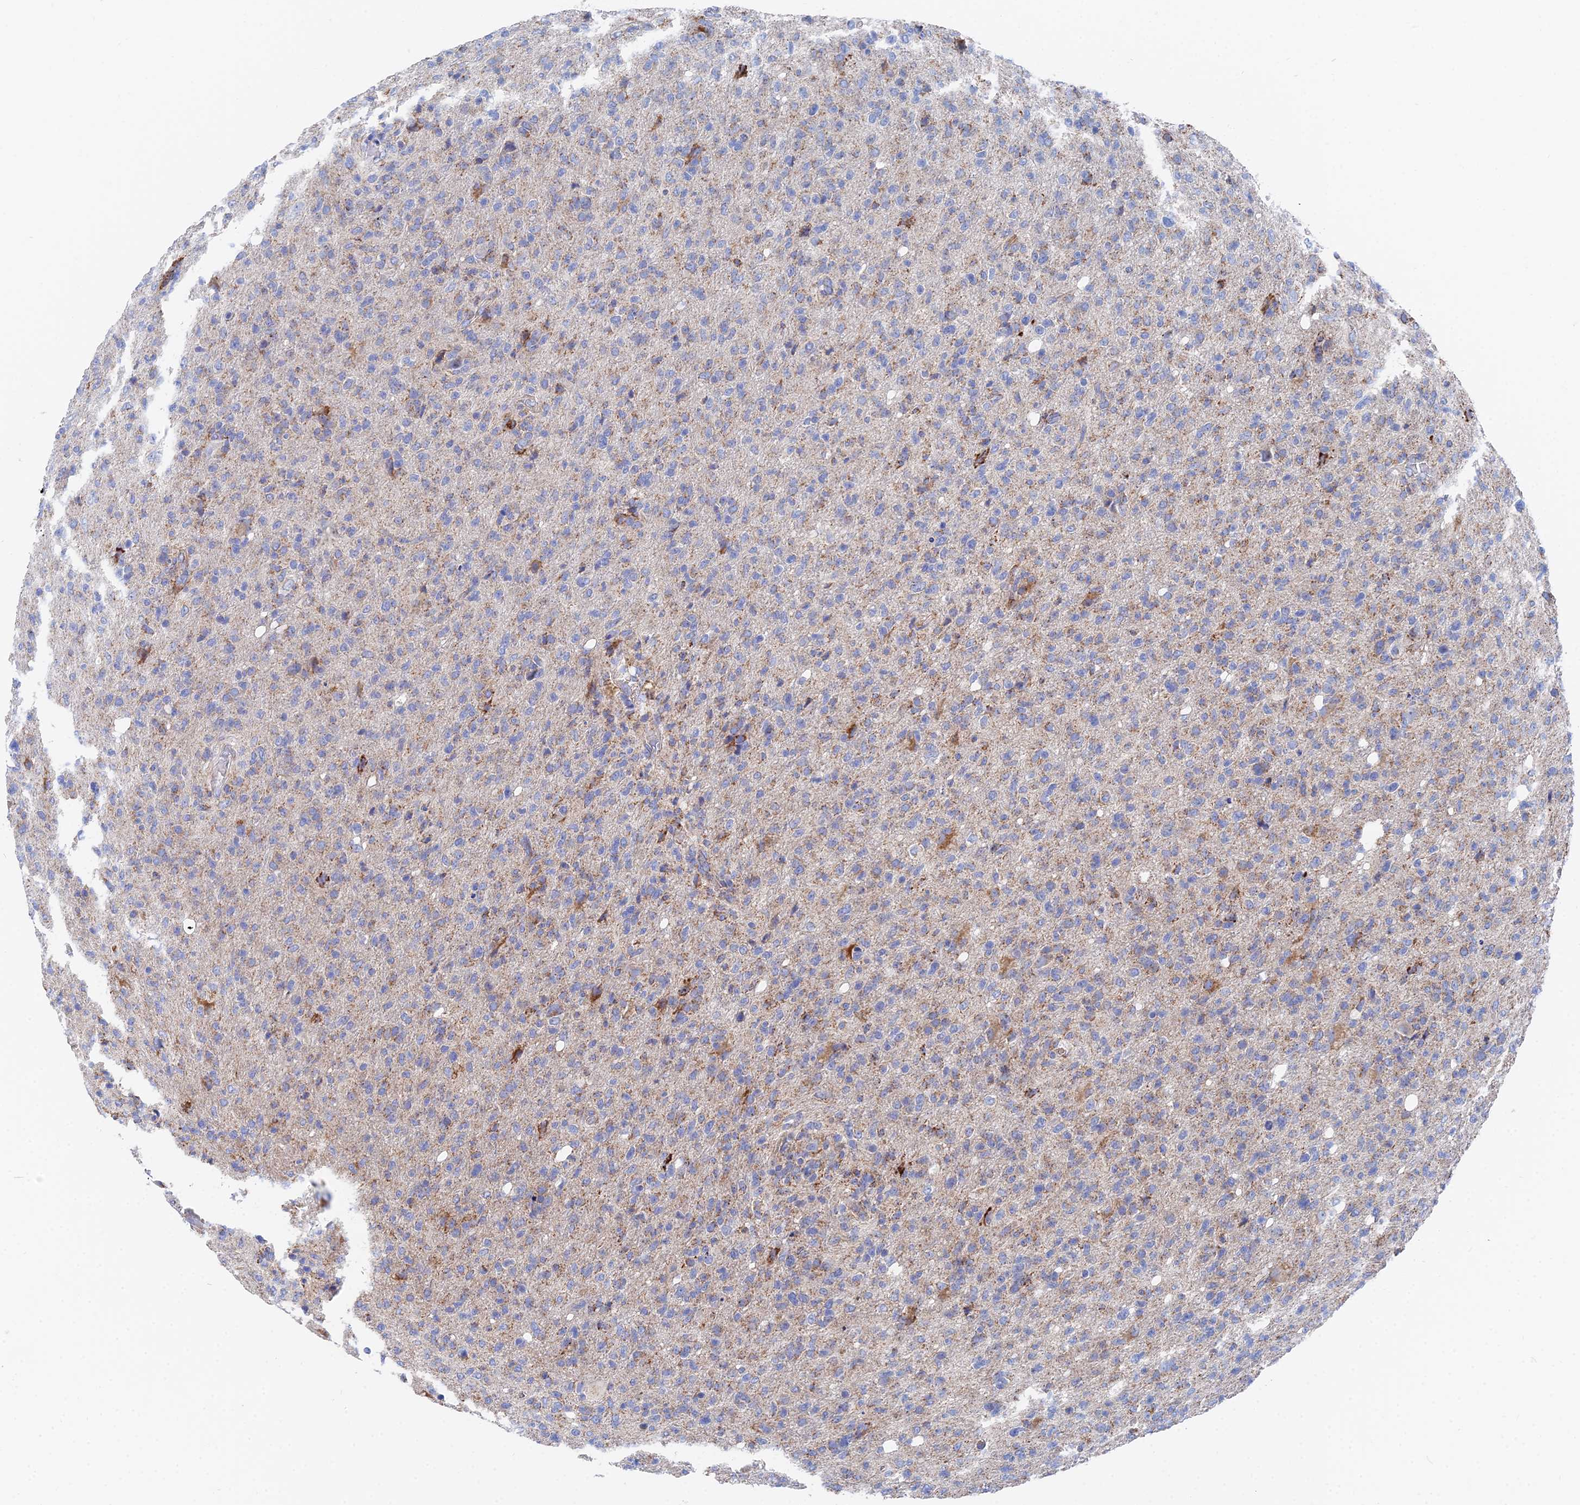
{"staining": {"intensity": "weak", "quantity": "<25%", "location": "cytoplasmic/membranous"}, "tissue": "glioma", "cell_type": "Tumor cells", "image_type": "cancer", "snomed": [{"axis": "morphology", "description": "Glioma, malignant, High grade"}, {"axis": "topography", "description": "Brain"}], "caption": "Tumor cells are negative for protein expression in human glioma.", "gene": "IFT80", "patient": {"sex": "female", "age": 57}}